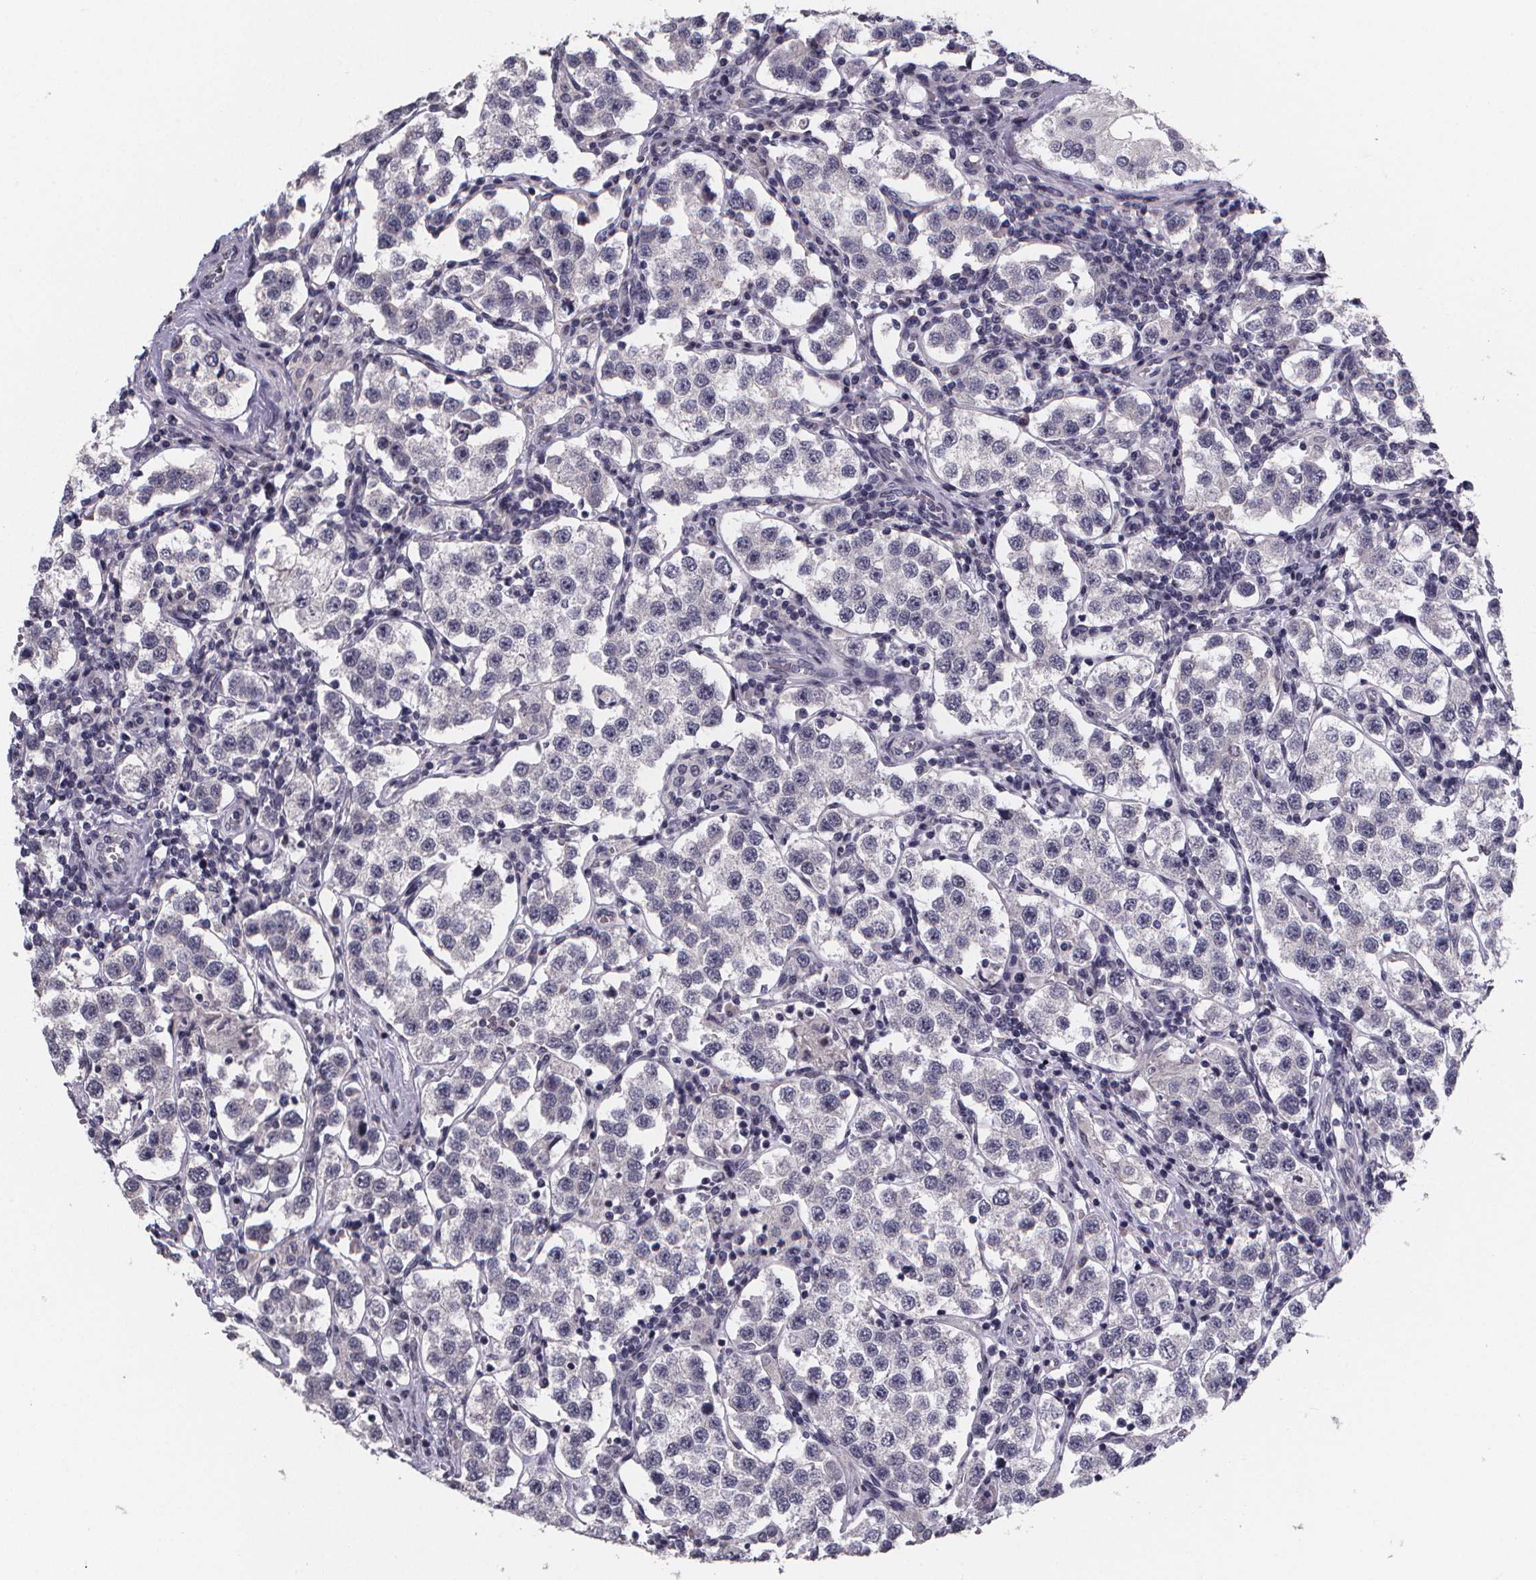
{"staining": {"intensity": "negative", "quantity": "none", "location": "none"}, "tissue": "testis cancer", "cell_type": "Tumor cells", "image_type": "cancer", "snomed": [{"axis": "morphology", "description": "Seminoma, NOS"}, {"axis": "topography", "description": "Testis"}], "caption": "Immunohistochemistry (IHC) photomicrograph of neoplastic tissue: human testis cancer (seminoma) stained with DAB (3,3'-diaminobenzidine) displays no significant protein expression in tumor cells.", "gene": "AGT", "patient": {"sex": "male", "age": 37}}